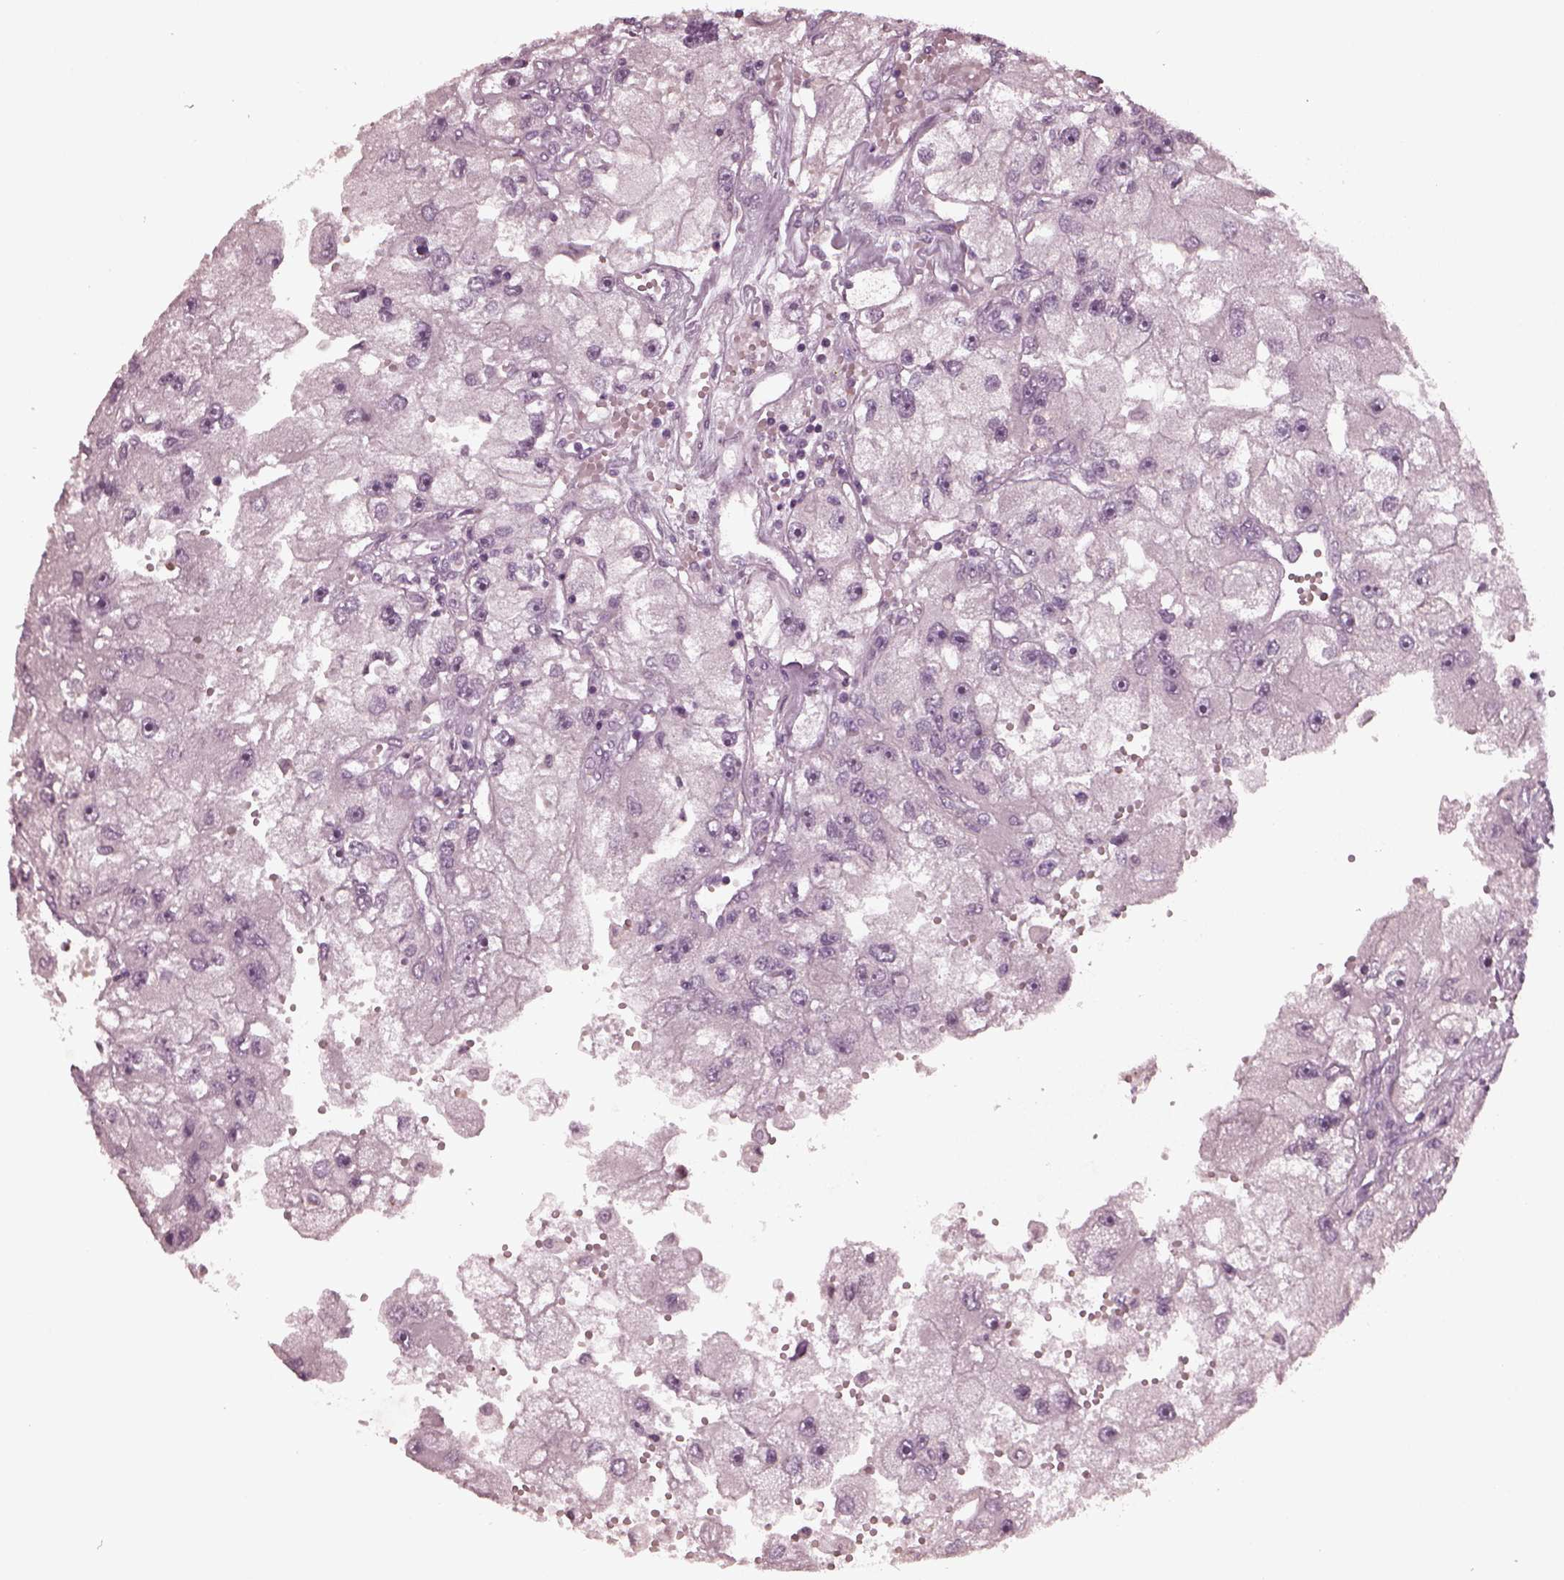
{"staining": {"intensity": "negative", "quantity": "none", "location": "none"}, "tissue": "renal cancer", "cell_type": "Tumor cells", "image_type": "cancer", "snomed": [{"axis": "morphology", "description": "Adenocarcinoma, NOS"}, {"axis": "topography", "description": "Kidney"}], "caption": "Immunohistochemistry micrograph of neoplastic tissue: renal adenocarcinoma stained with DAB (3,3'-diaminobenzidine) shows no significant protein staining in tumor cells.", "gene": "RCVRN", "patient": {"sex": "male", "age": 63}}